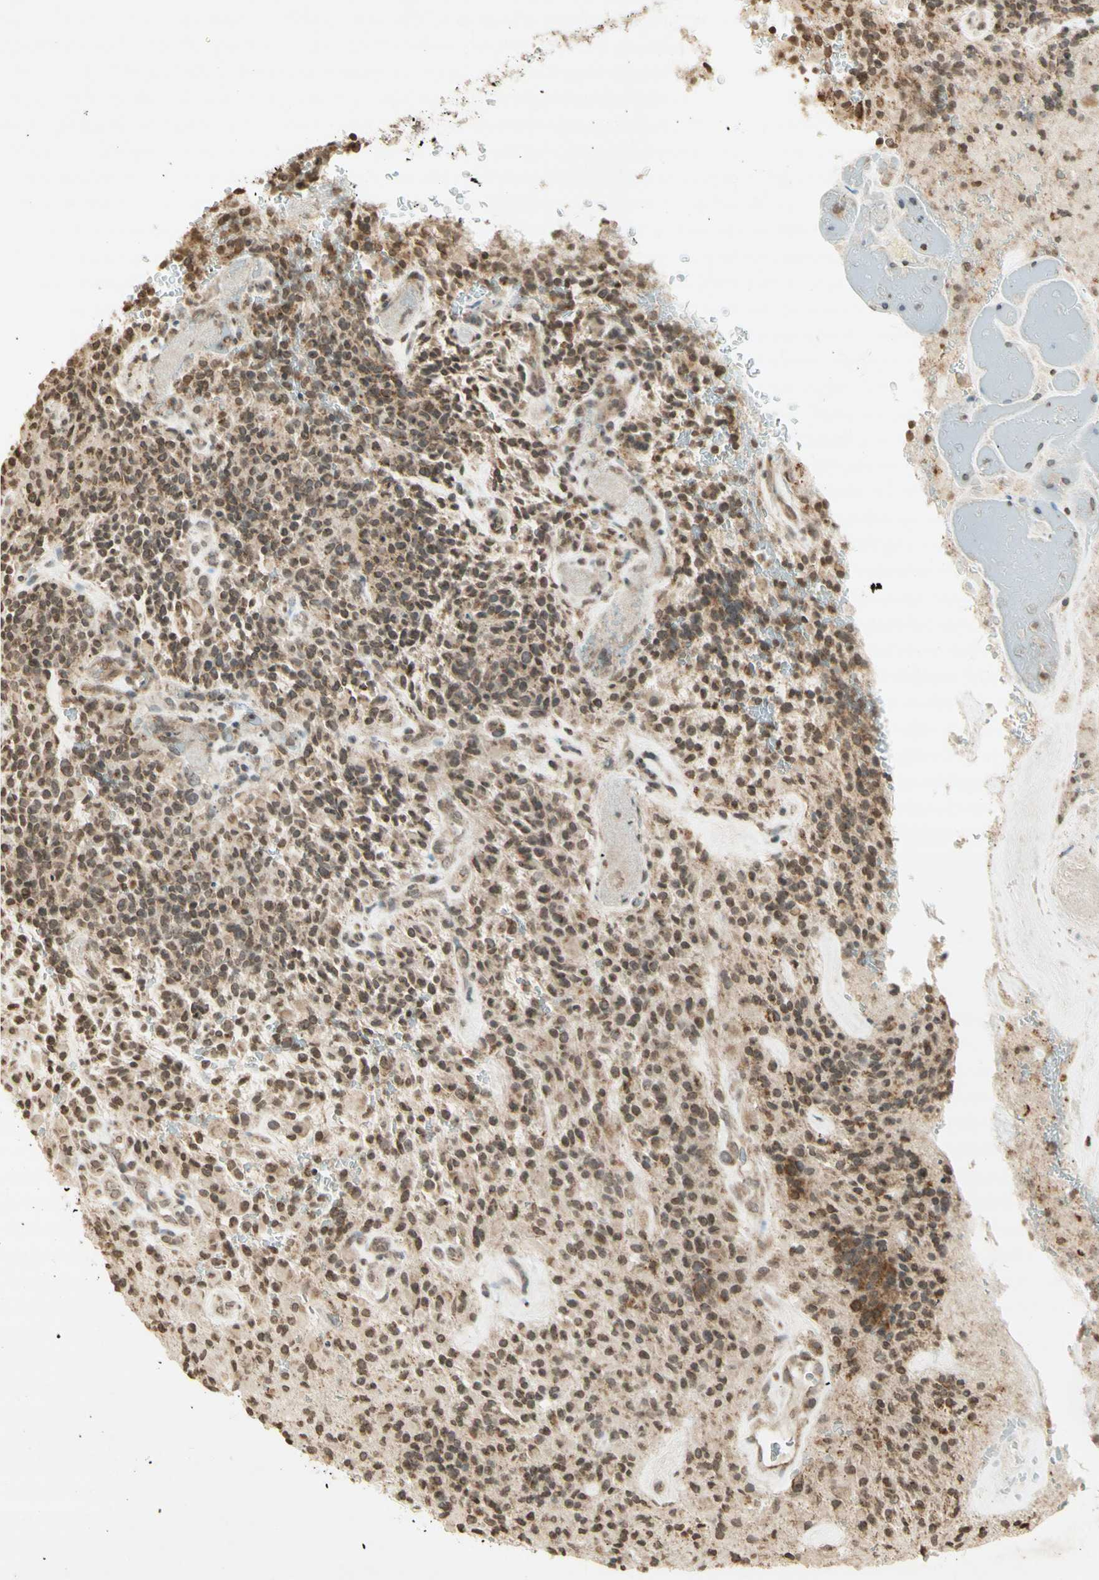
{"staining": {"intensity": "moderate", "quantity": "25%-75%", "location": "cytoplasmic/membranous,nuclear"}, "tissue": "glioma", "cell_type": "Tumor cells", "image_type": "cancer", "snomed": [{"axis": "morphology", "description": "Glioma, malignant, High grade"}, {"axis": "topography", "description": "Brain"}], "caption": "Immunohistochemical staining of human malignant glioma (high-grade) displays medium levels of moderate cytoplasmic/membranous and nuclear protein expression in approximately 25%-75% of tumor cells.", "gene": "CCNI", "patient": {"sex": "male", "age": 71}}